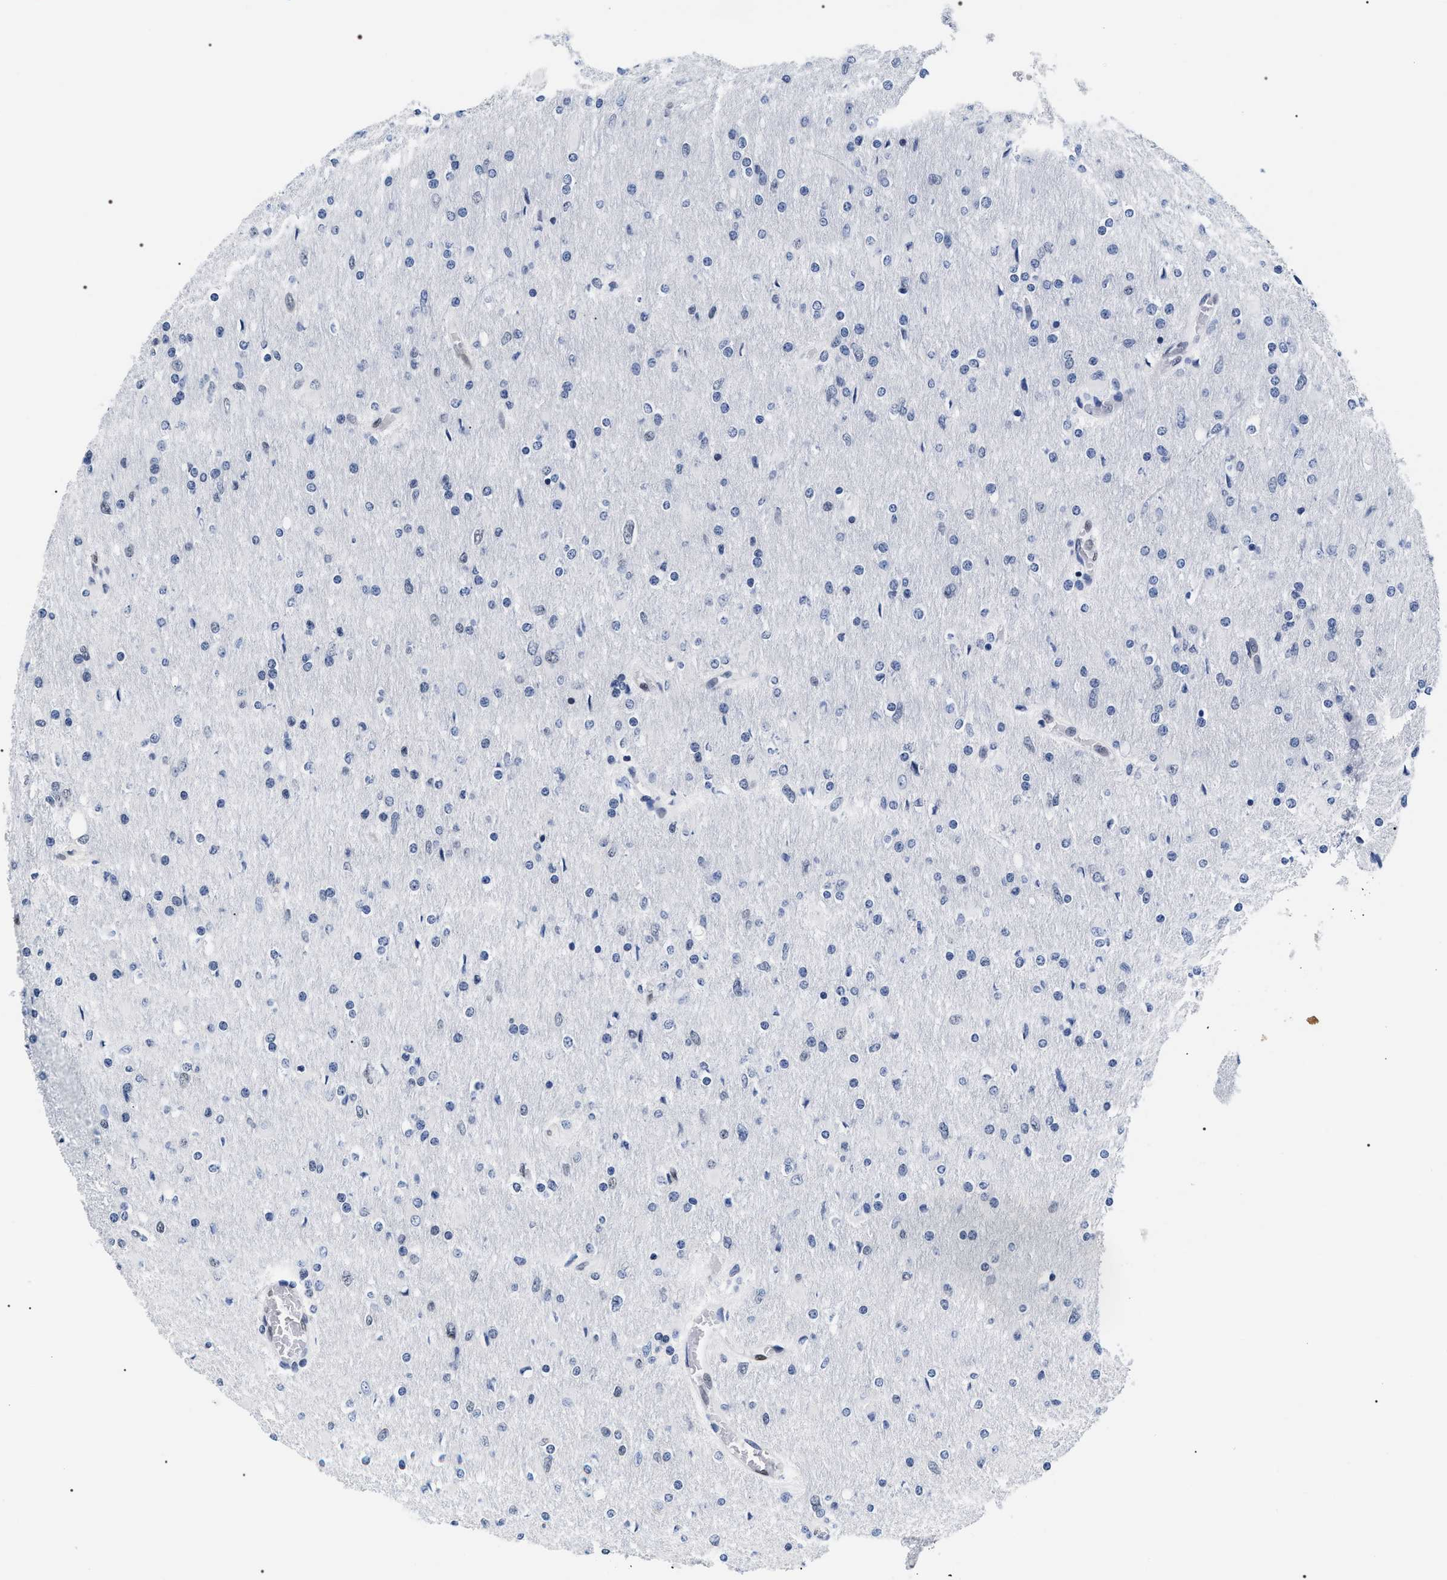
{"staining": {"intensity": "negative", "quantity": "none", "location": "none"}, "tissue": "glioma", "cell_type": "Tumor cells", "image_type": "cancer", "snomed": [{"axis": "morphology", "description": "Glioma, malignant, High grade"}, {"axis": "topography", "description": "Cerebral cortex"}], "caption": "Immunohistochemical staining of malignant glioma (high-grade) exhibits no significant expression in tumor cells.", "gene": "RRP1B", "patient": {"sex": "female", "age": 36}}